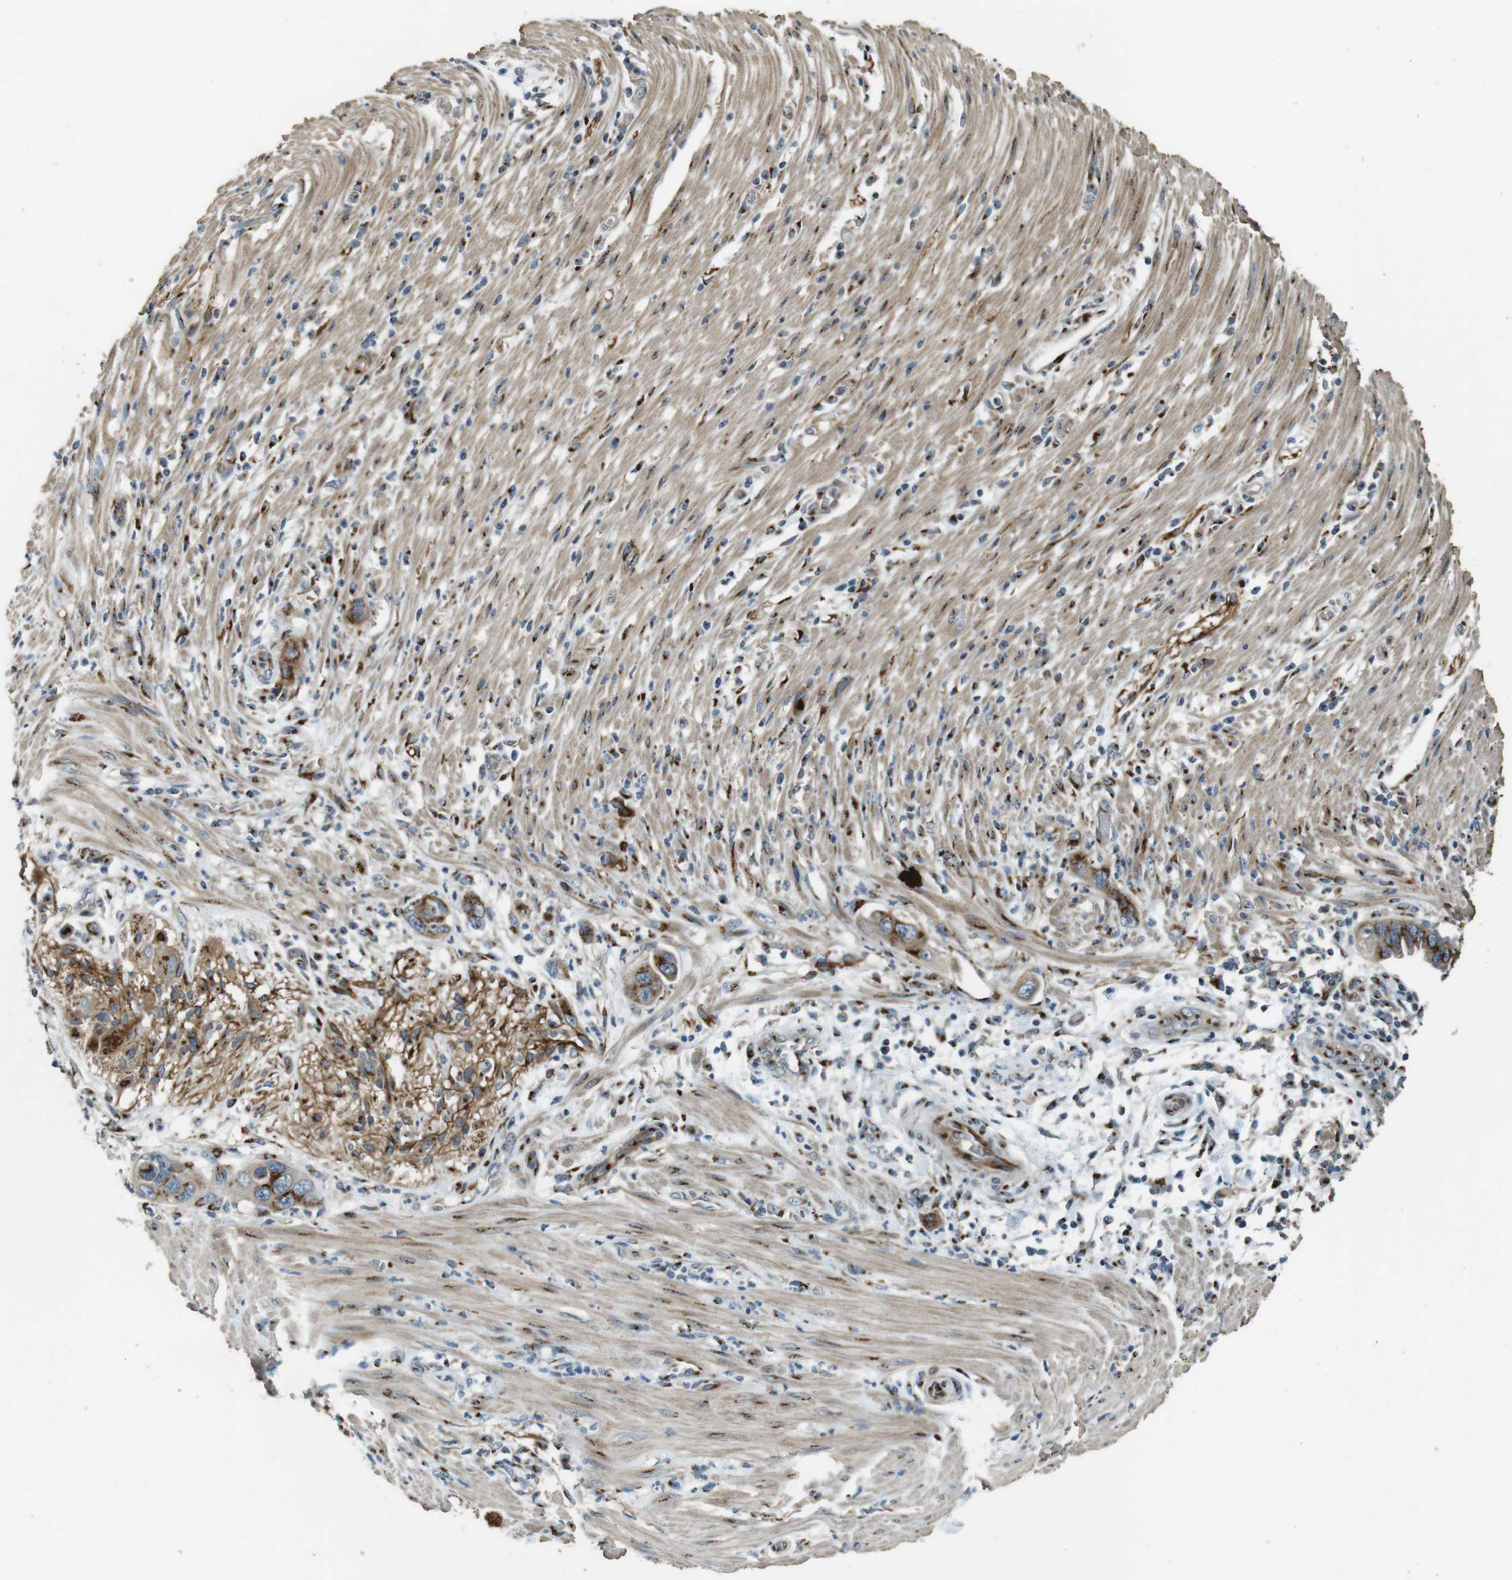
{"staining": {"intensity": "strong", "quantity": ">75%", "location": "cytoplasmic/membranous"}, "tissue": "pancreatic cancer", "cell_type": "Tumor cells", "image_type": "cancer", "snomed": [{"axis": "morphology", "description": "Adenocarcinoma, NOS"}, {"axis": "topography", "description": "Pancreas"}], "caption": "Protein staining of pancreatic cancer tissue reveals strong cytoplasmic/membranous expression in approximately >75% of tumor cells. (Brightfield microscopy of DAB IHC at high magnification).", "gene": "TMEM115", "patient": {"sex": "female", "age": 71}}